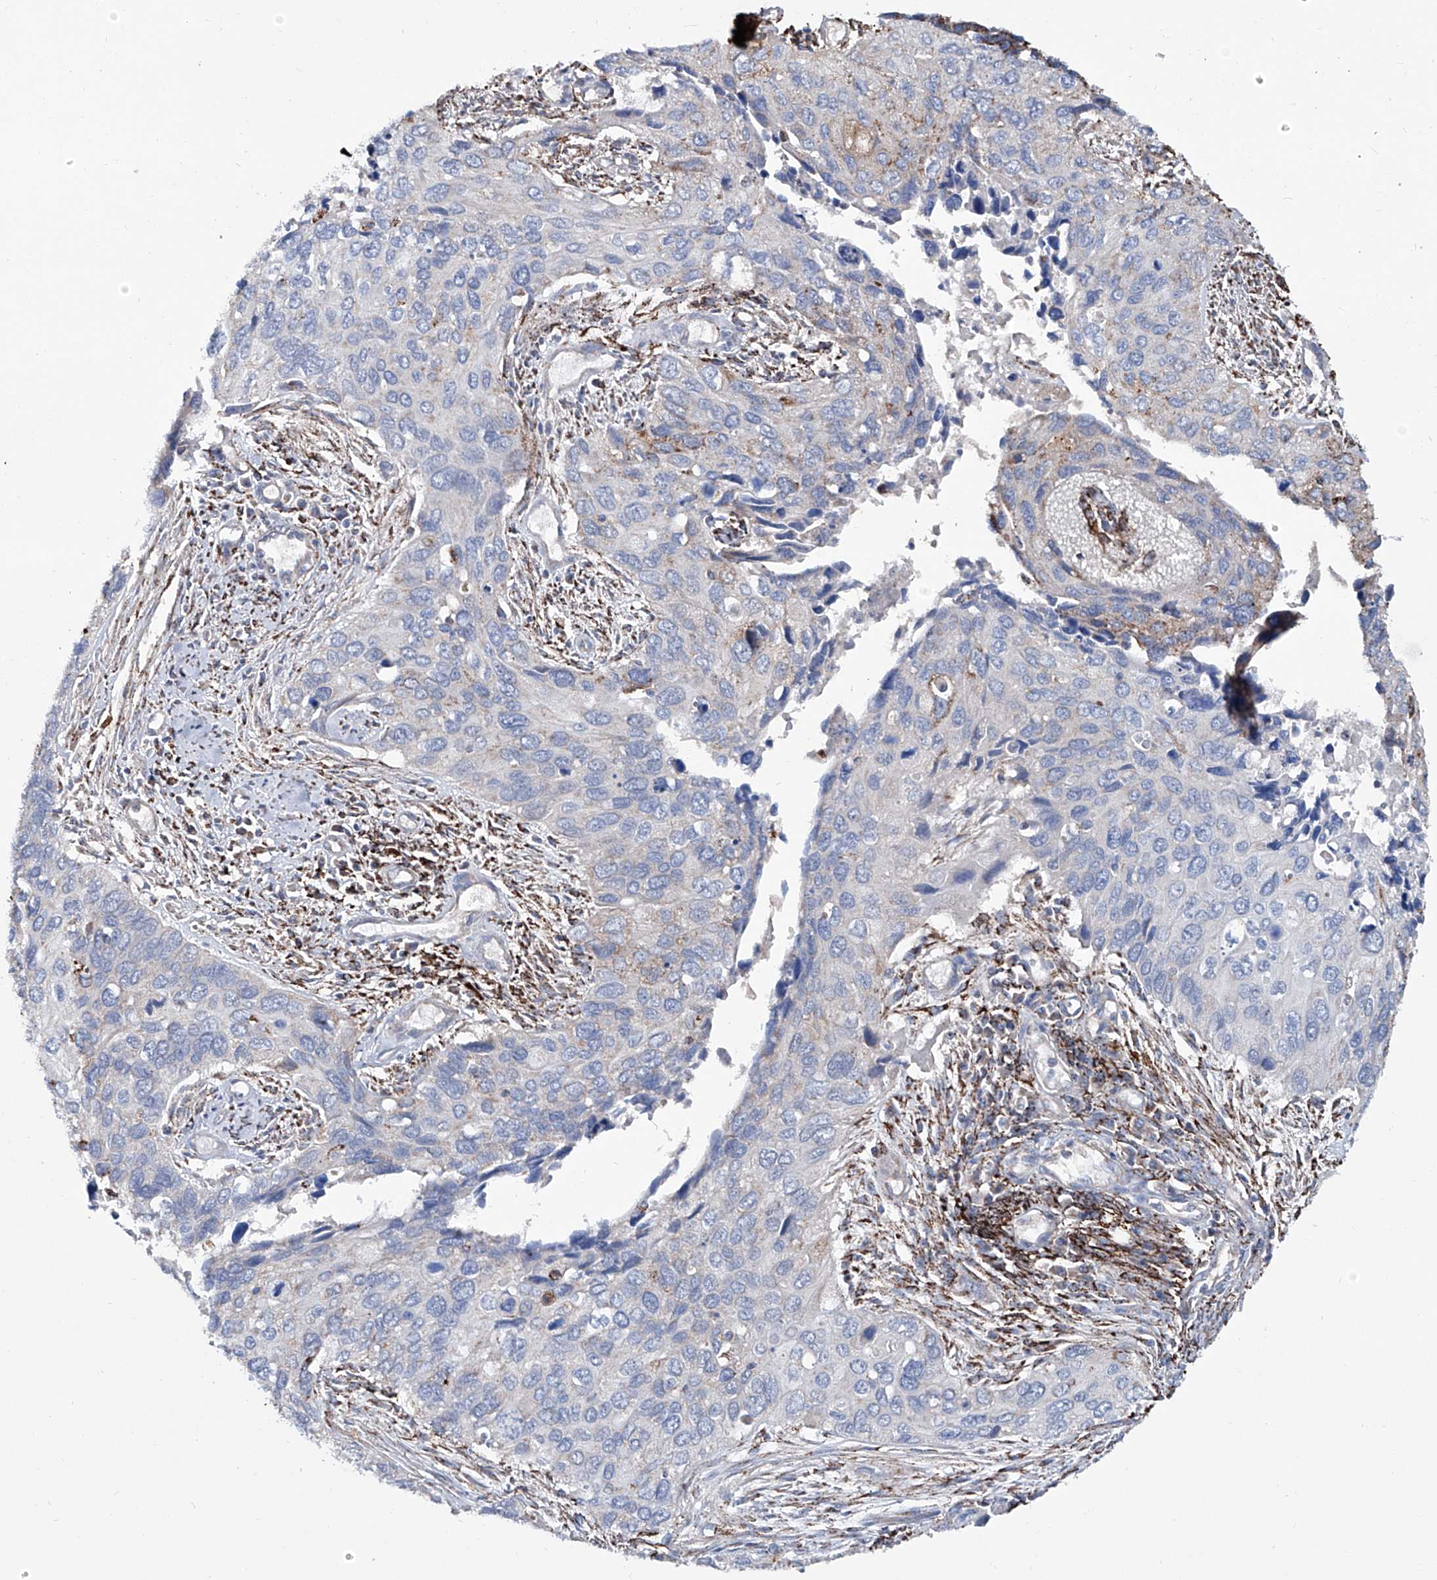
{"staining": {"intensity": "negative", "quantity": "none", "location": "none"}, "tissue": "cervical cancer", "cell_type": "Tumor cells", "image_type": "cancer", "snomed": [{"axis": "morphology", "description": "Squamous cell carcinoma, NOS"}, {"axis": "topography", "description": "Cervix"}], "caption": "A high-resolution photomicrograph shows immunohistochemistry (IHC) staining of cervical cancer (squamous cell carcinoma), which exhibits no significant positivity in tumor cells. (Brightfield microscopy of DAB (3,3'-diaminobenzidine) immunohistochemistry (IHC) at high magnification).", "gene": "NHS", "patient": {"sex": "female", "age": 55}}